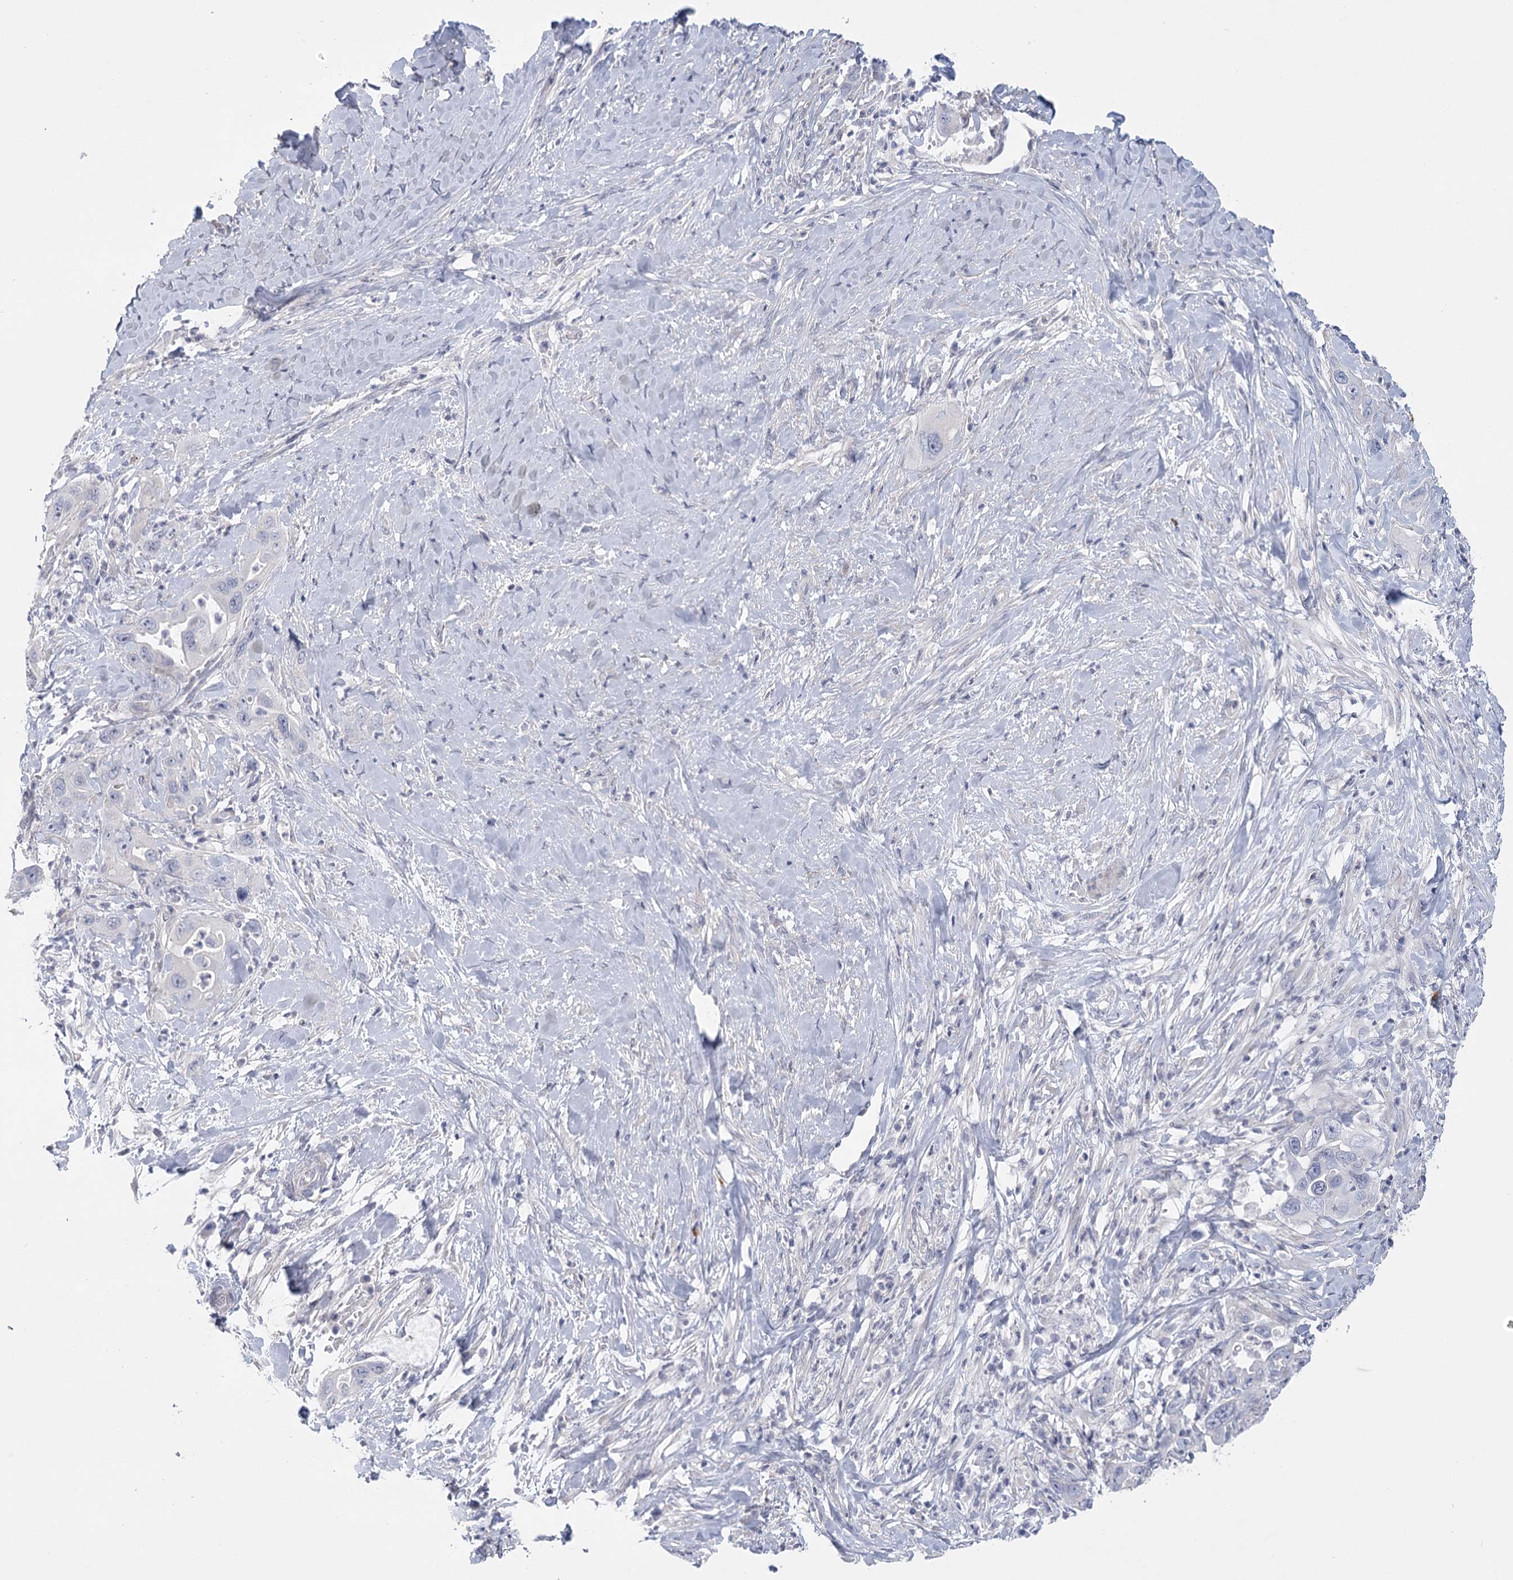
{"staining": {"intensity": "negative", "quantity": "none", "location": "none"}, "tissue": "pancreatic cancer", "cell_type": "Tumor cells", "image_type": "cancer", "snomed": [{"axis": "morphology", "description": "Adenocarcinoma, NOS"}, {"axis": "topography", "description": "Pancreas"}], "caption": "Immunohistochemistry (IHC) of pancreatic cancer displays no positivity in tumor cells.", "gene": "FAM76B", "patient": {"sex": "female", "age": 71}}